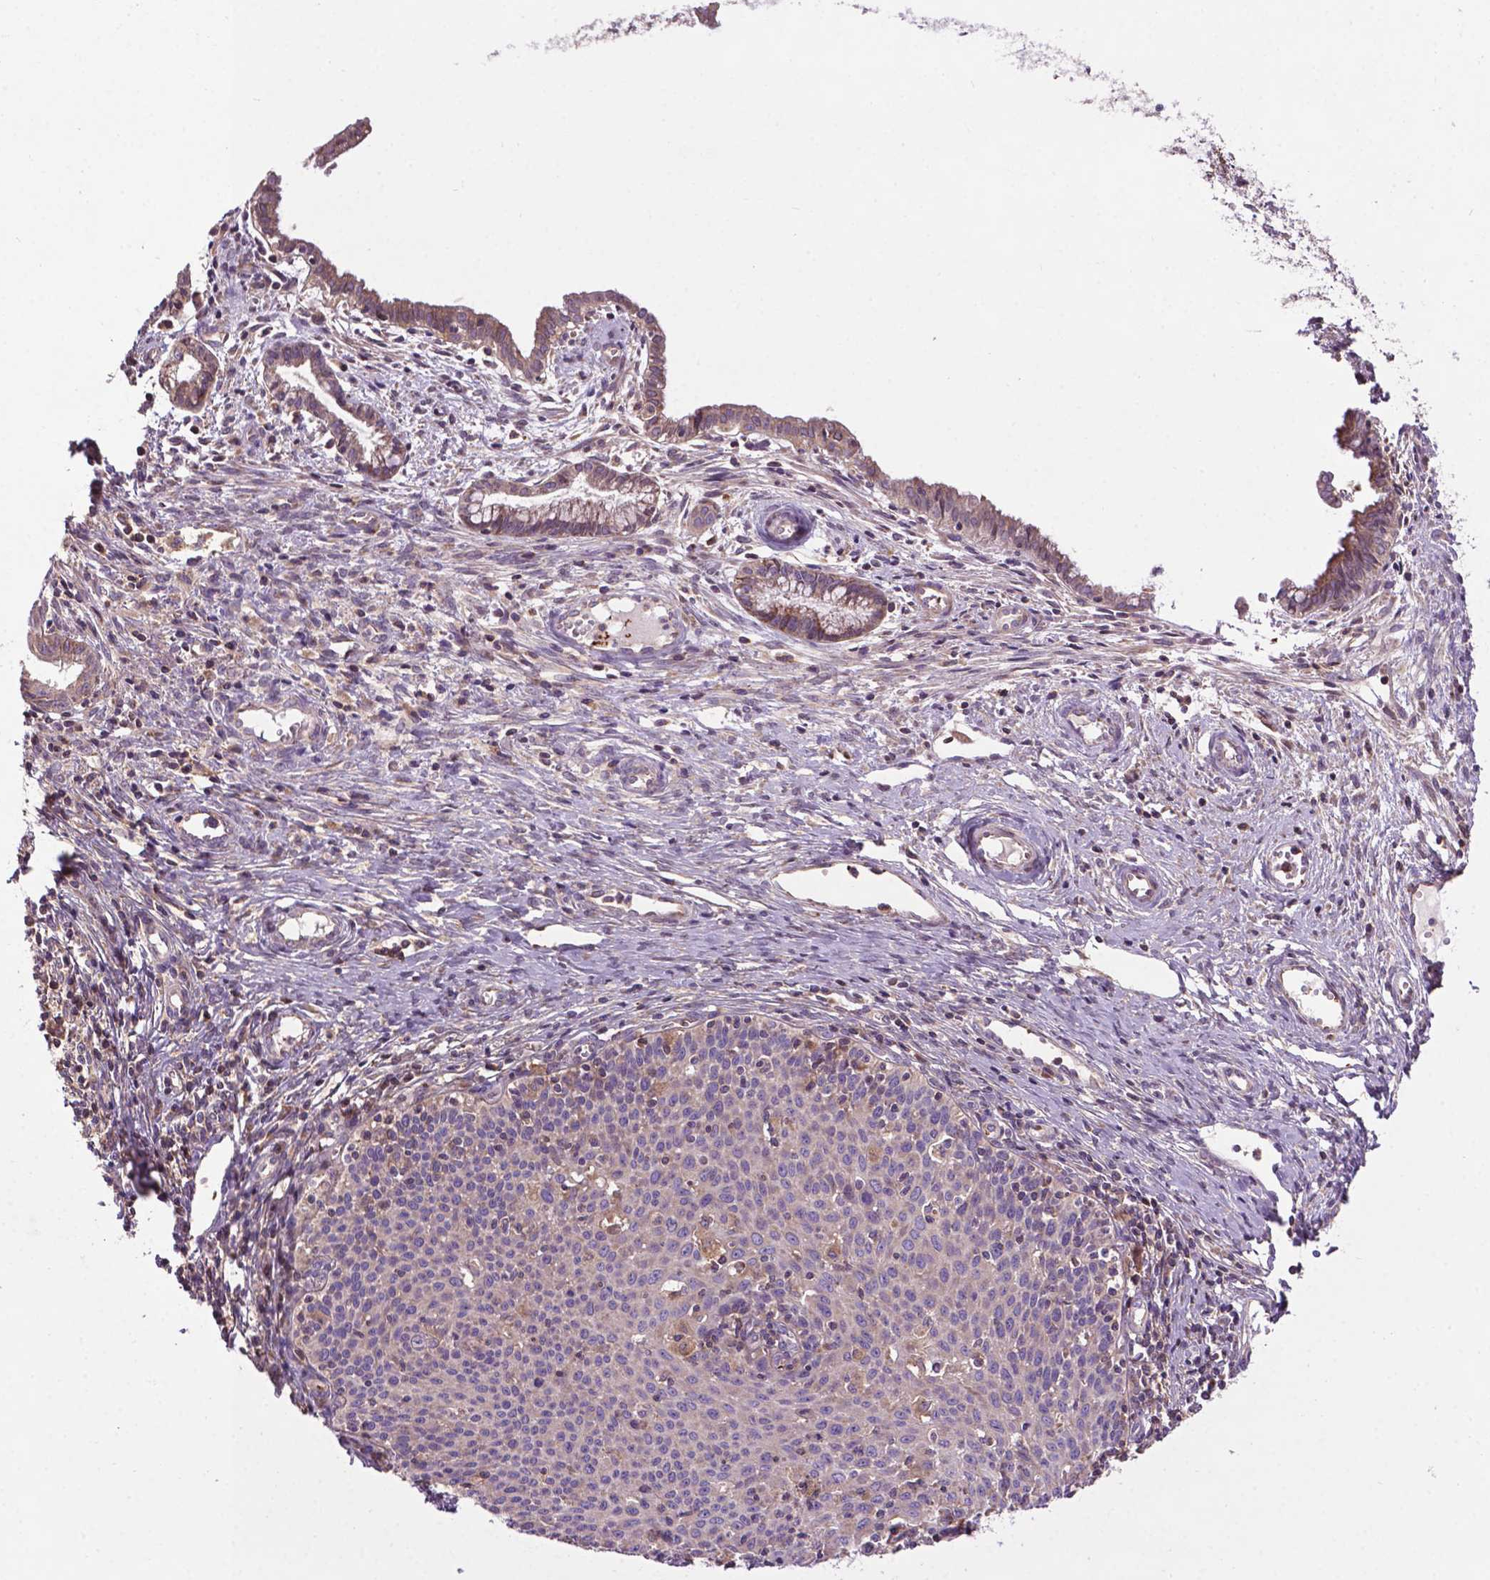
{"staining": {"intensity": "negative", "quantity": "none", "location": "none"}, "tissue": "cervical cancer", "cell_type": "Tumor cells", "image_type": "cancer", "snomed": [{"axis": "morphology", "description": "Squamous cell carcinoma, NOS"}, {"axis": "topography", "description": "Cervix"}], "caption": "Immunohistochemical staining of squamous cell carcinoma (cervical) shows no significant expression in tumor cells. (DAB (3,3'-diaminobenzidine) immunohistochemistry (IHC), high magnification).", "gene": "SPNS2", "patient": {"sex": "female", "age": 38}}